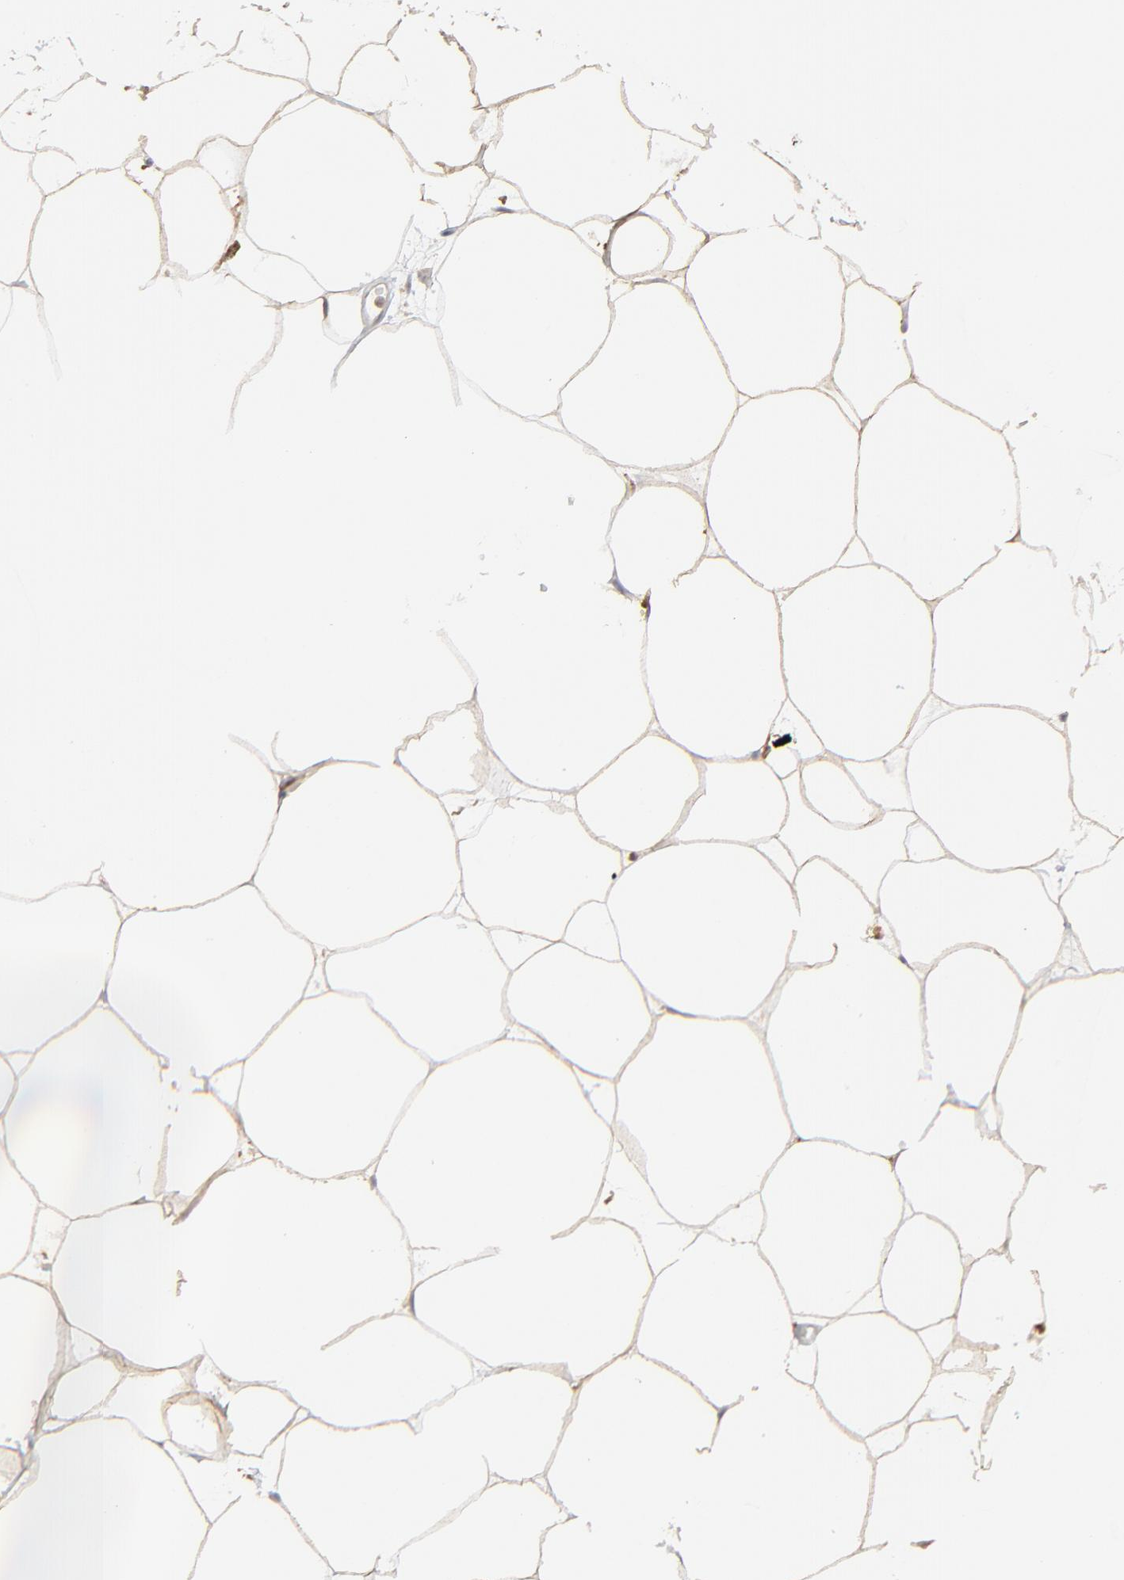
{"staining": {"intensity": "moderate", "quantity": "25%-75%", "location": "cytoplasmic/membranous"}, "tissue": "adipose tissue", "cell_type": "Adipocytes", "image_type": "normal", "snomed": [{"axis": "morphology", "description": "Normal tissue, NOS"}, {"axis": "morphology", "description": "Duct carcinoma"}, {"axis": "topography", "description": "Breast"}, {"axis": "topography", "description": "Adipose tissue"}], "caption": "Immunohistochemistry (DAB (3,3'-diaminobenzidine)) staining of benign human adipose tissue displays moderate cytoplasmic/membranous protein staining in approximately 25%-75% of adipocytes.", "gene": "RAB9A", "patient": {"sex": "female", "age": 37}}